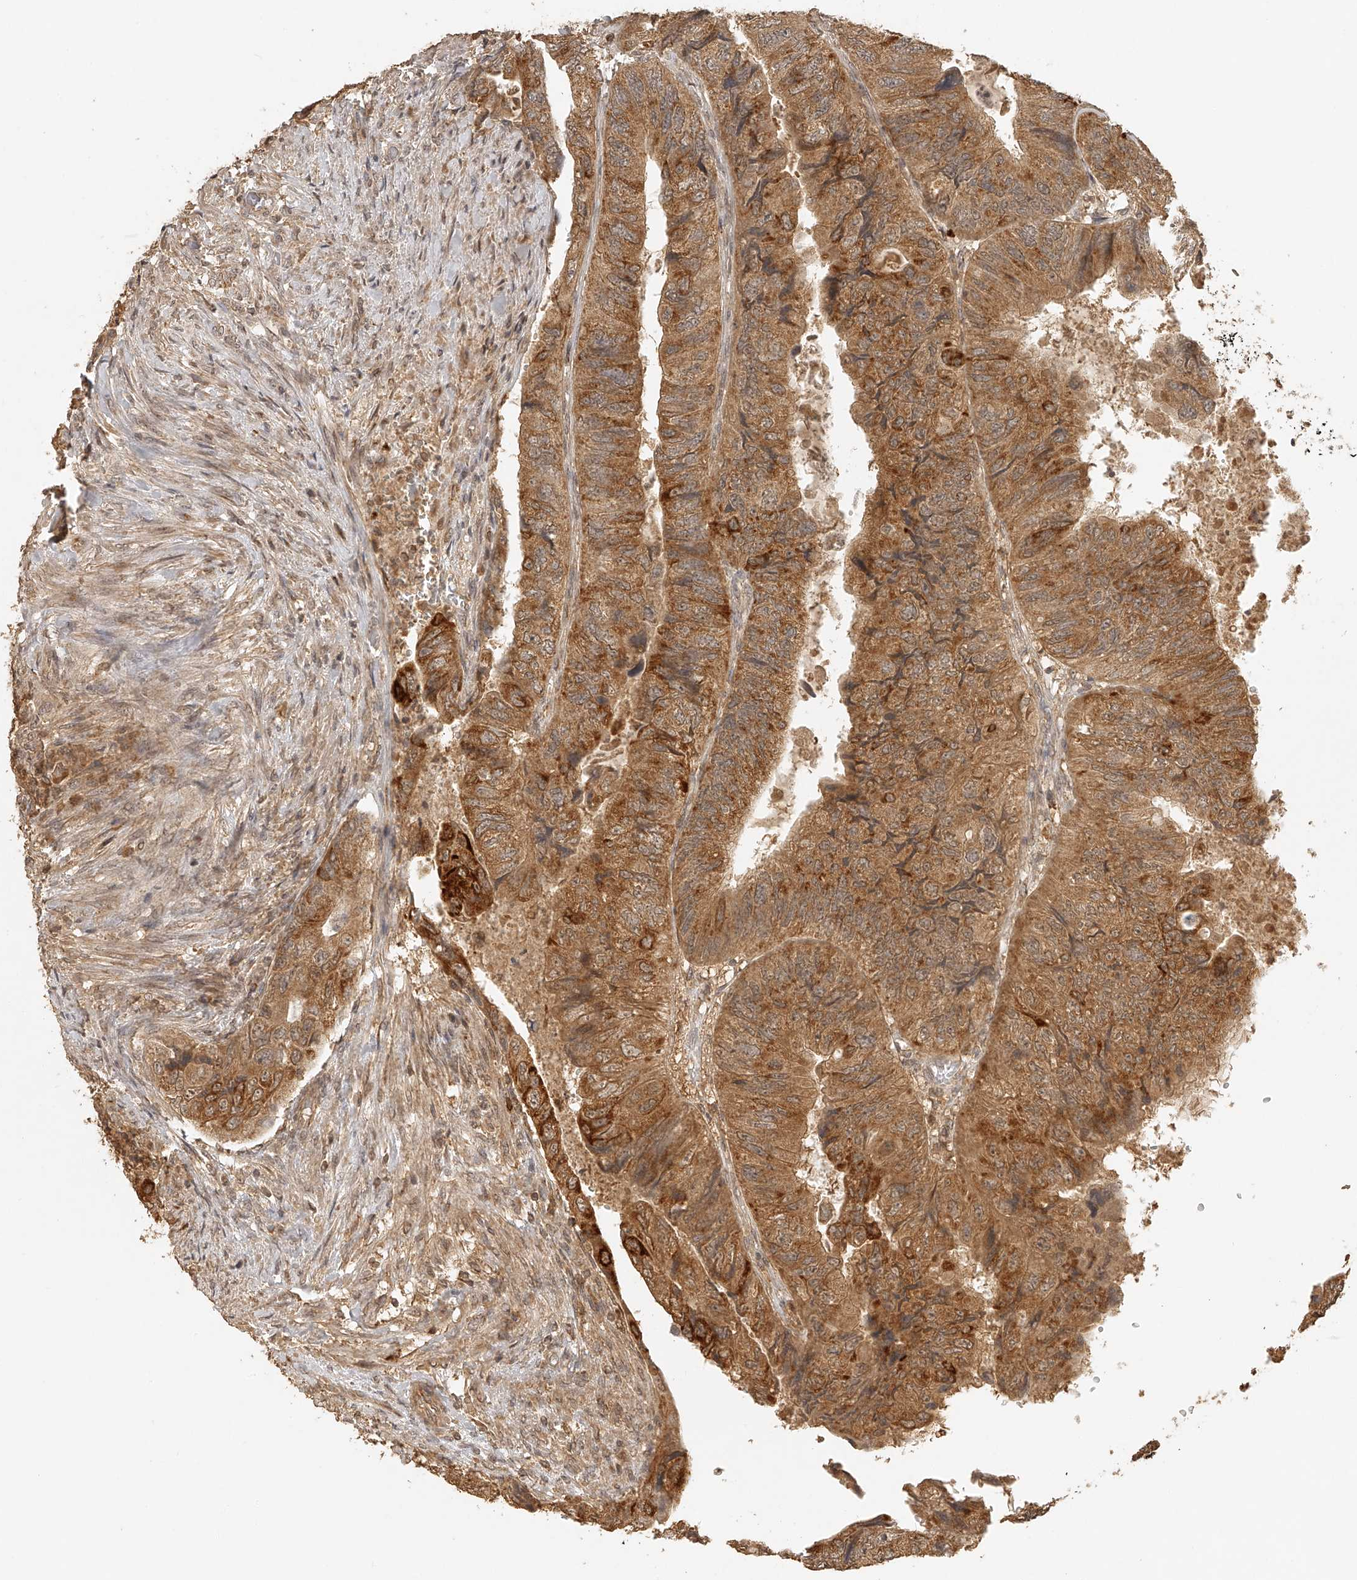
{"staining": {"intensity": "moderate", "quantity": ">75%", "location": "cytoplasmic/membranous"}, "tissue": "colorectal cancer", "cell_type": "Tumor cells", "image_type": "cancer", "snomed": [{"axis": "morphology", "description": "Adenocarcinoma, NOS"}, {"axis": "topography", "description": "Rectum"}], "caption": "Colorectal adenocarcinoma stained with a brown dye shows moderate cytoplasmic/membranous positive expression in about >75% of tumor cells.", "gene": "BCL2L11", "patient": {"sex": "male", "age": 63}}